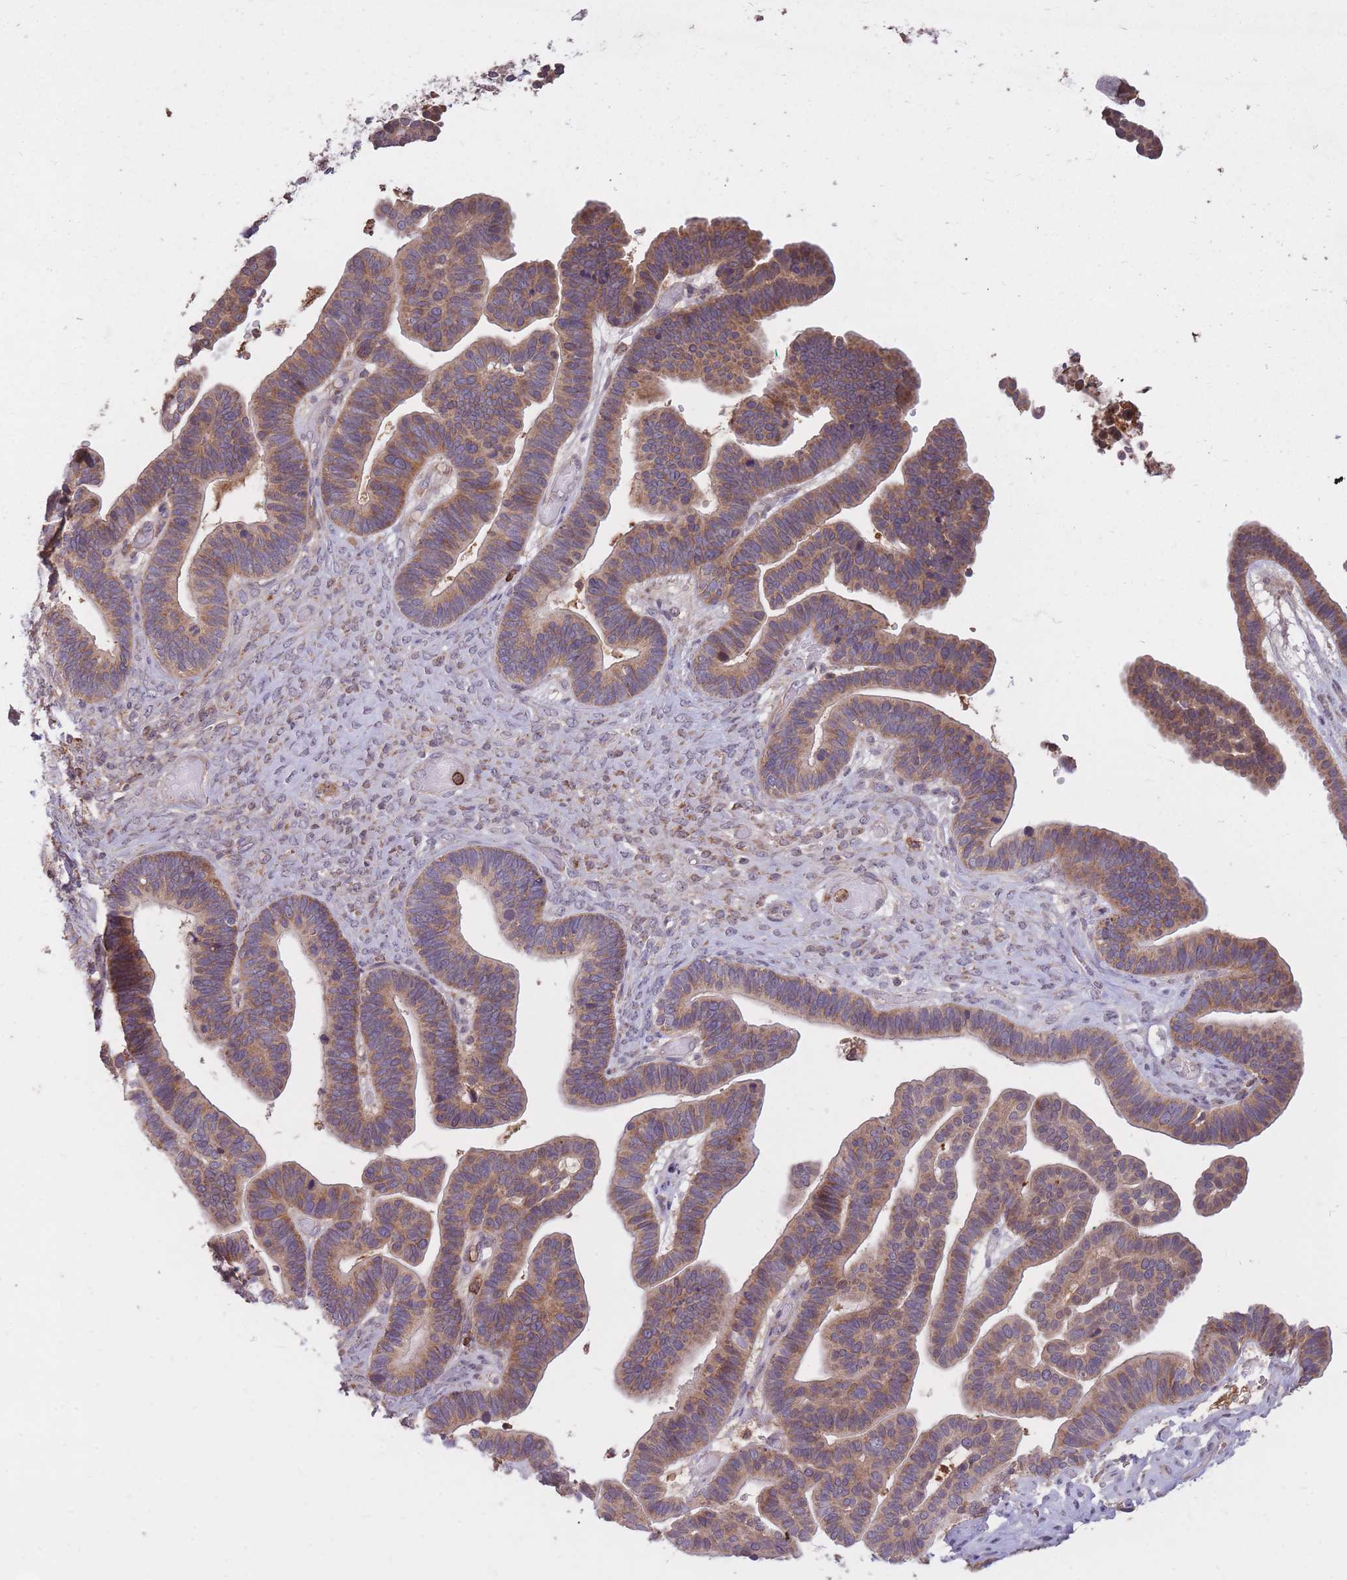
{"staining": {"intensity": "moderate", "quantity": ">75%", "location": "cytoplasmic/membranous"}, "tissue": "ovarian cancer", "cell_type": "Tumor cells", "image_type": "cancer", "snomed": [{"axis": "morphology", "description": "Cystadenocarcinoma, serous, NOS"}, {"axis": "topography", "description": "Ovary"}], "caption": "Moderate cytoplasmic/membranous protein expression is identified in approximately >75% of tumor cells in ovarian serous cystadenocarcinoma. The staining was performed using DAB to visualize the protein expression in brown, while the nuclei were stained in blue with hematoxylin (Magnification: 20x).", "gene": "IGF2BP2", "patient": {"sex": "female", "age": 56}}